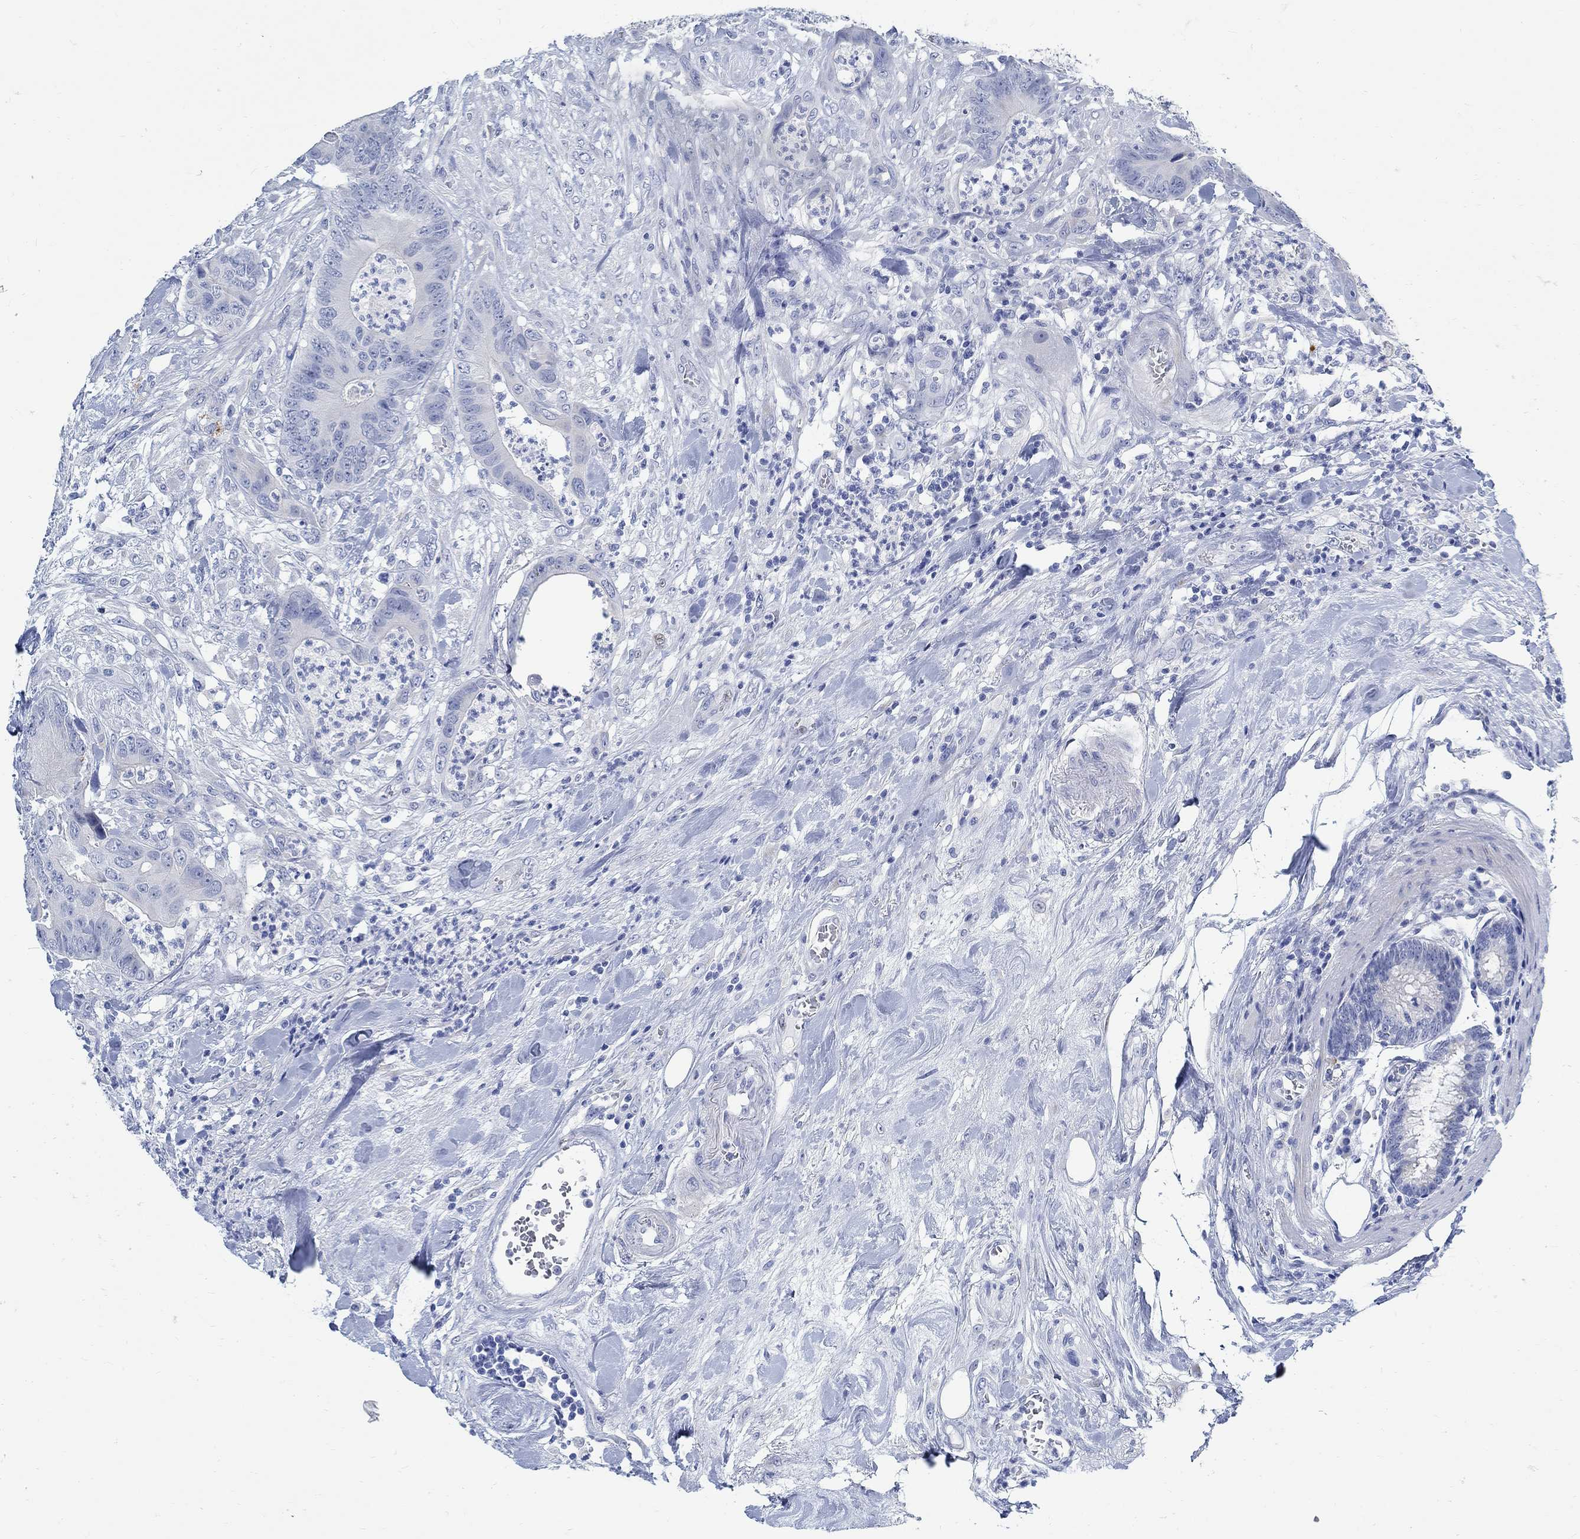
{"staining": {"intensity": "negative", "quantity": "none", "location": "none"}, "tissue": "colorectal cancer", "cell_type": "Tumor cells", "image_type": "cancer", "snomed": [{"axis": "morphology", "description": "Adenocarcinoma, NOS"}, {"axis": "topography", "description": "Colon"}], "caption": "DAB (3,3'-diaminobenzidine) immunohistochemical staining of human colorectal adenocarcinoma shows no significant staining in tumor cells.", "gene": "RBM20", "patient": {"sex": "male", "age": 84}}